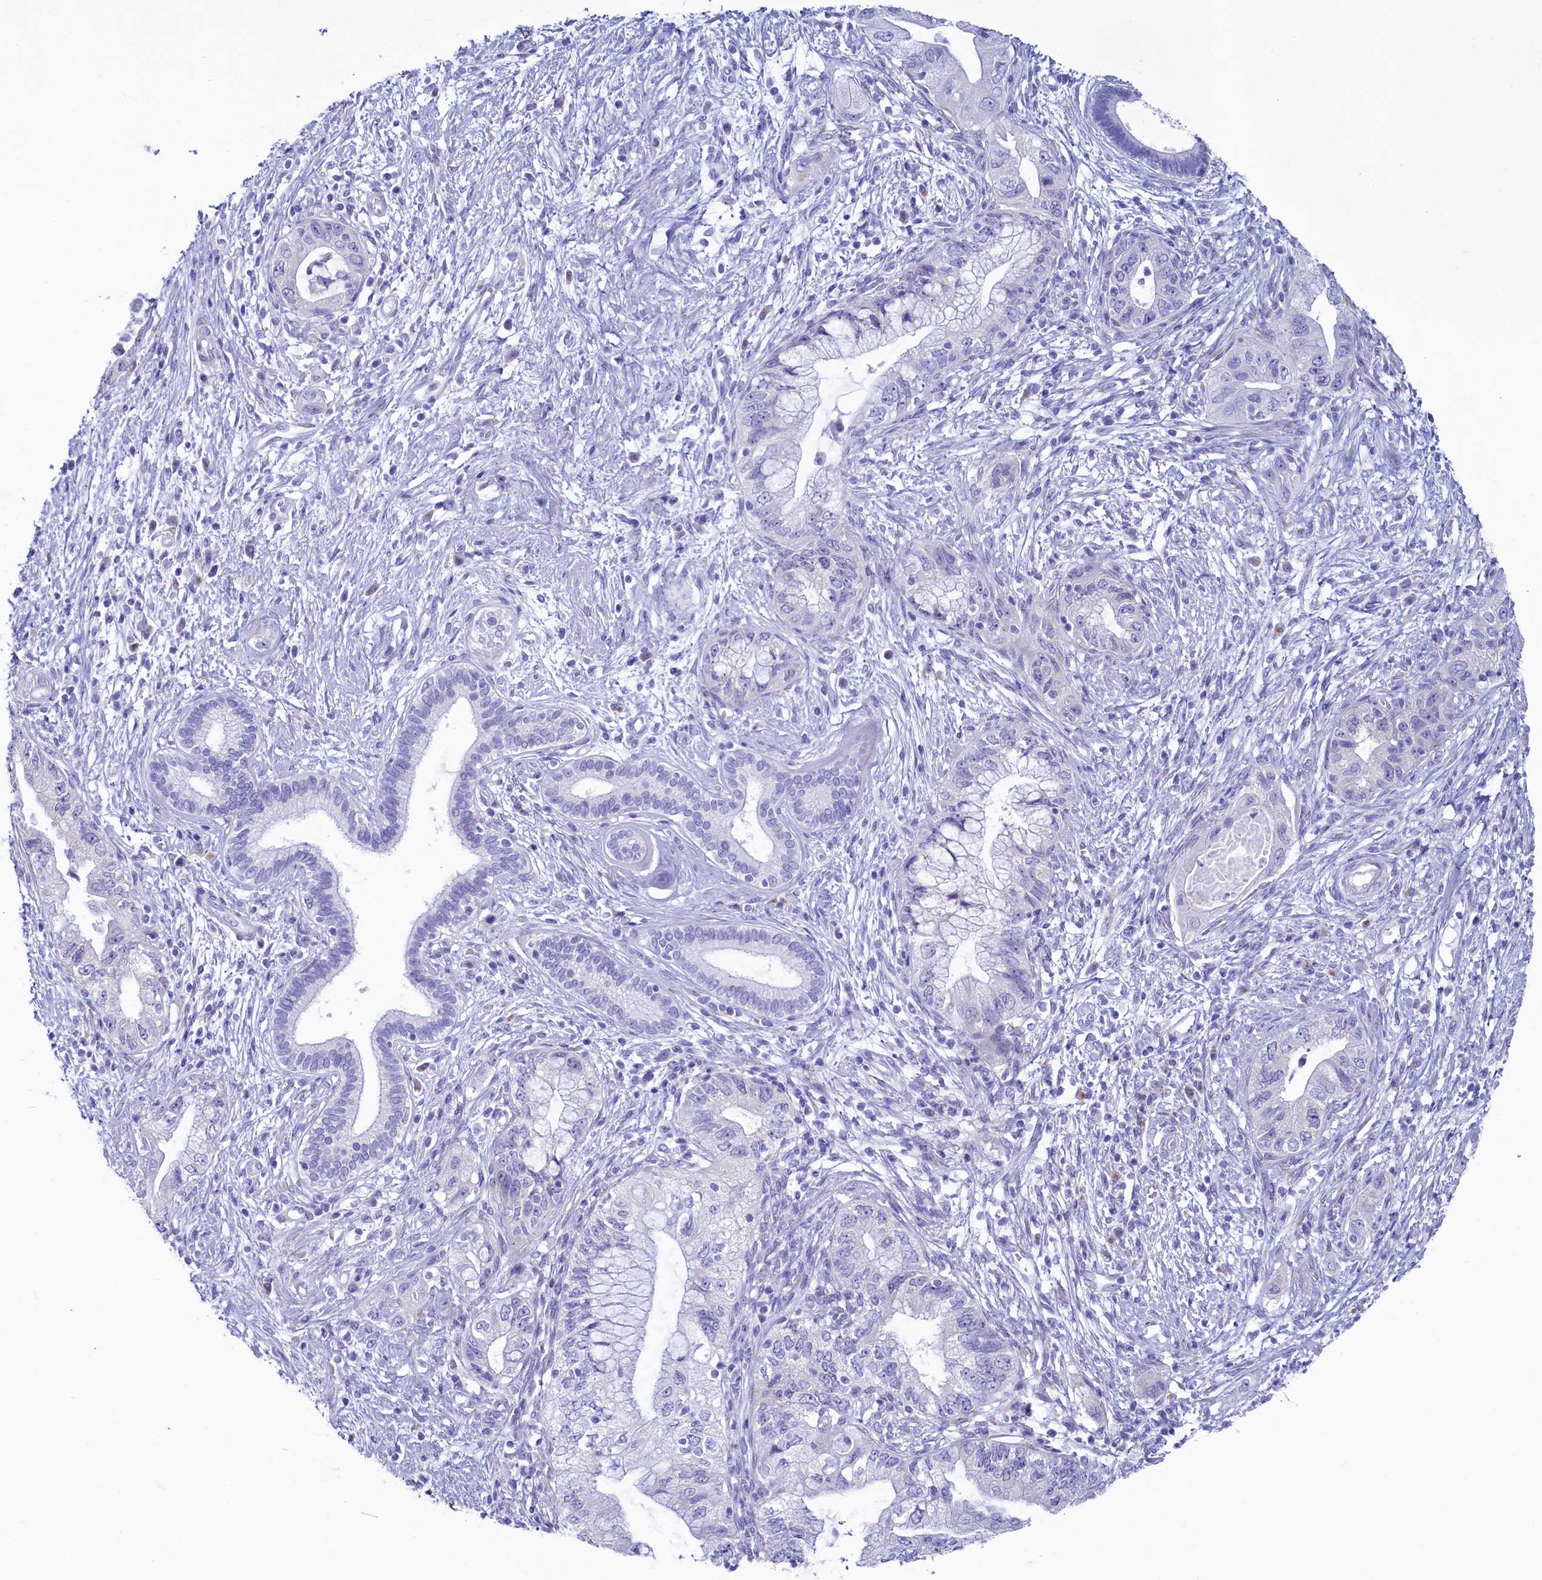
{"staining": {"intensity": "negative", "quantity": "none", "location": "none"}, "tissue": "pancreatic cancer", "cell_type": "Tumor cells", "image_type": "cancer", "snomed": [{"axis": "morphology", "description": "Adenocarcinoma, NOS"}, {"axis": "topography", "description": "Pancreas"}], "caption": "The histopathology image displays no significant expression in tumor cells of pancreatic cancer (adenocarcinoma).", "gene": "SKA3", "patient": {"sex": "female", "age": 73}}